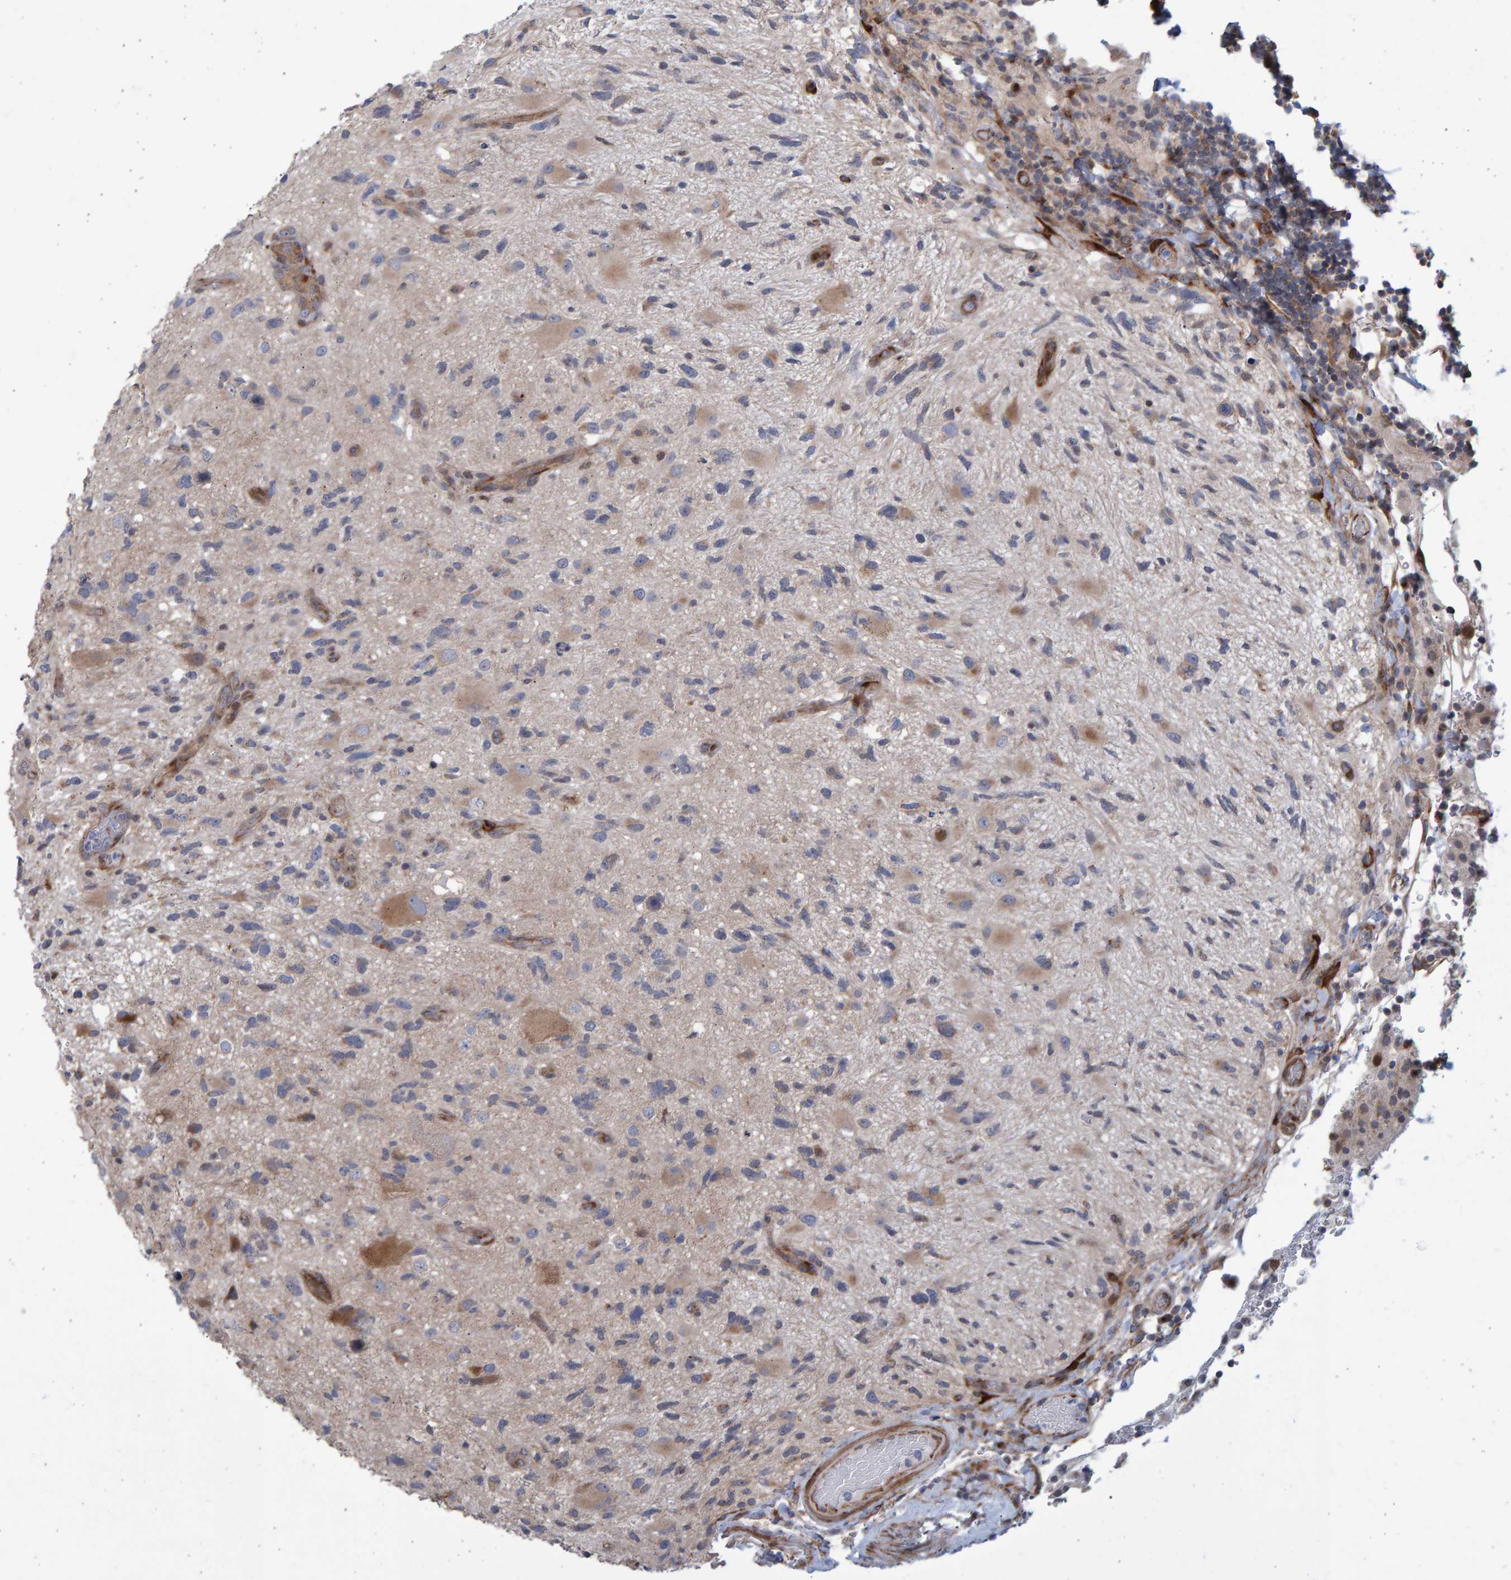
{"staining": {"intensity": "weak", "quantity": "25%-75%", "location": "cytoplasmic/membranous"}, "tissue": "glioma", "cell_type": "Tumor cells", "image_type": "cancer", "snomed": [{"axis": "morphology", "description": "Glioma, malignant, High grade"}, {"axis": "topography", "description": "Brain"}], "caption": "Protein staining by IHC displays weak cytoplasmic/membranous expression in approximately 25%-75% of tumor cells in glioma. The staining is performed using DAB (3,3'-diaminobenzidine) brown chromogen to label protein expression. The nuclei are counter-stained blue using hematoxylin.", "gene": "LRBA", "patient": {"sex": "male", "age": 33}}